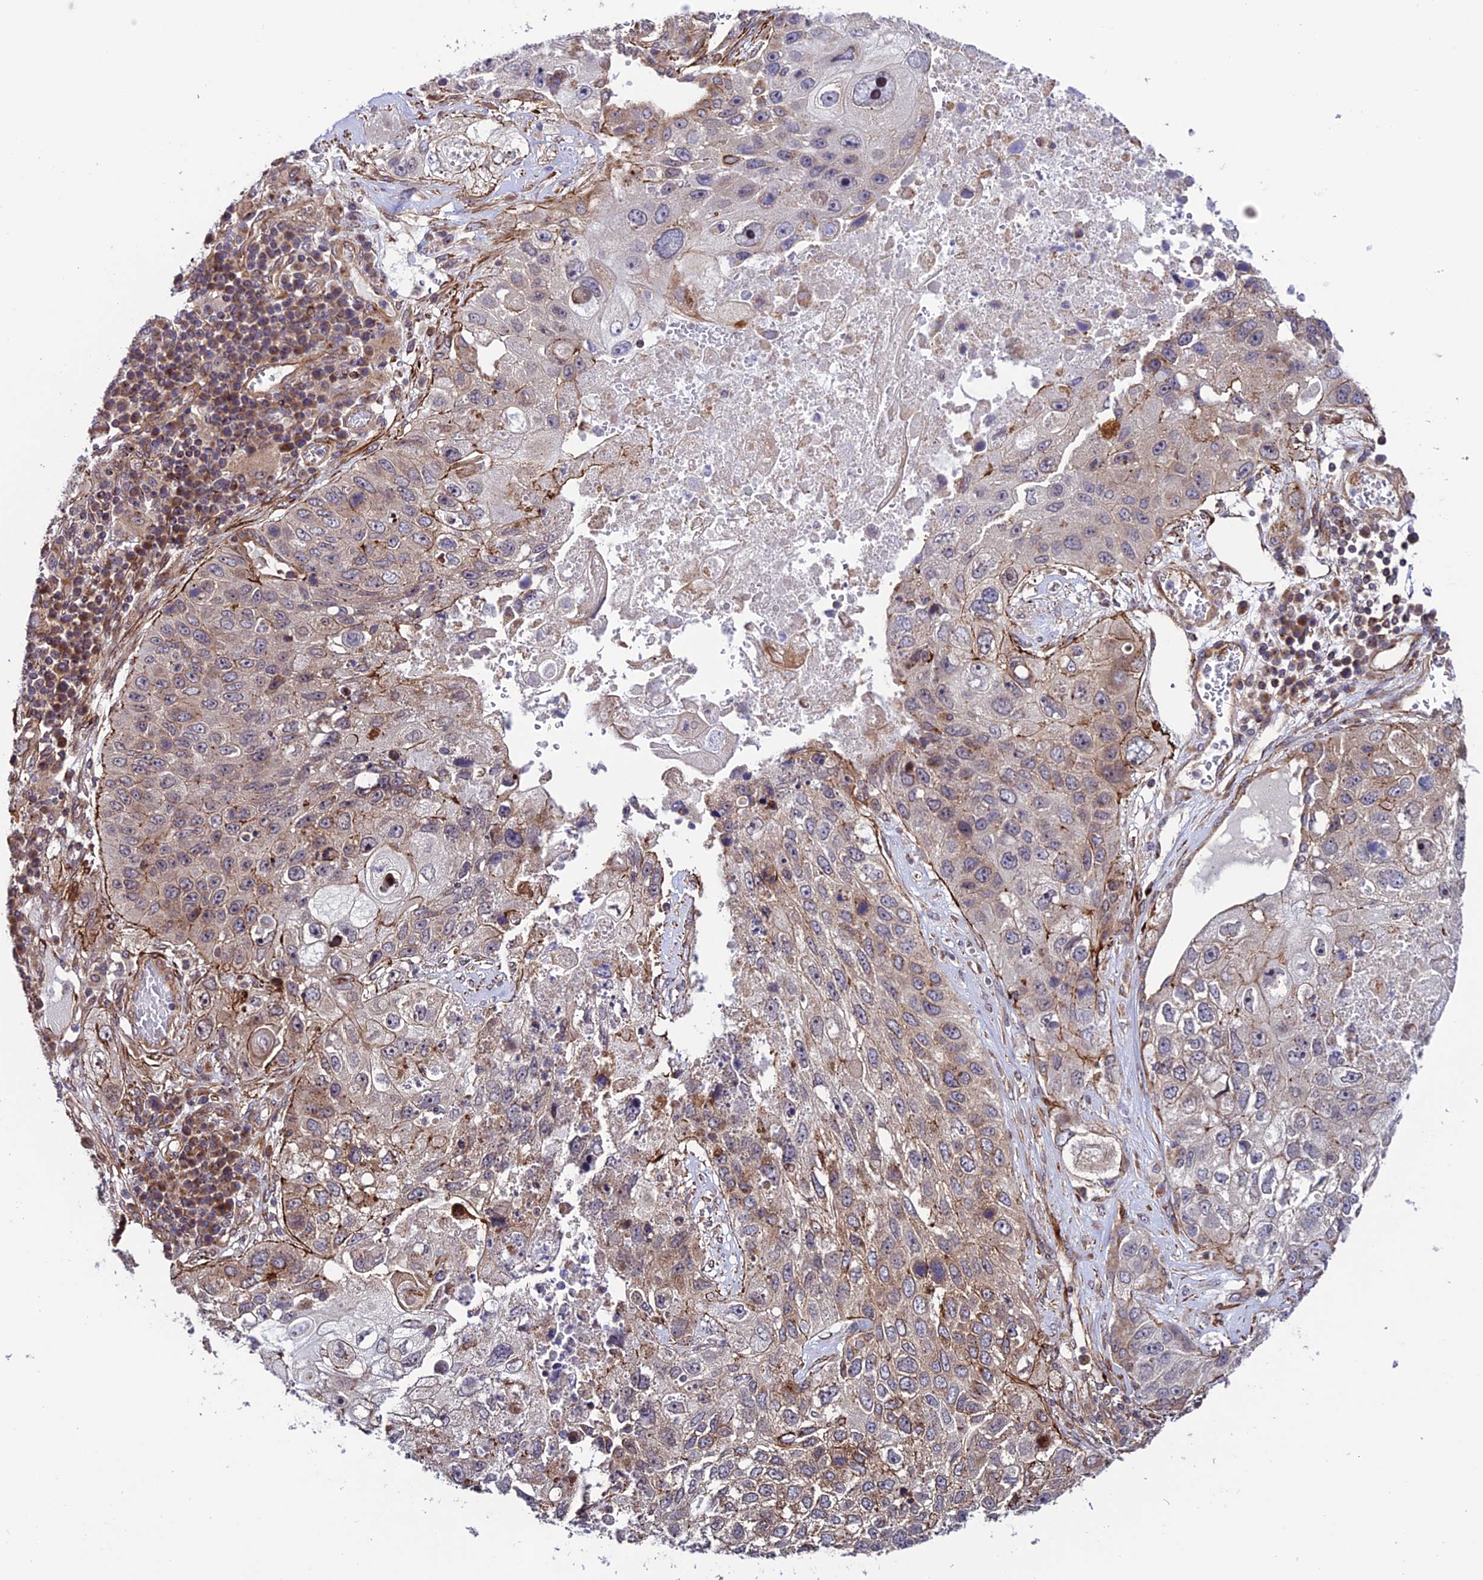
{"staining": {"intensity": "weak", "quantity": "<25%", "location": "cytoplasmic/membranous"}, "tissue": "lung cancer", "cell_type": "Tumor cells", "image_type": "cancer", "snomed": [{"axis": "morphology", "description": "Squamous cell carcinoma, NOS"}, {"axis": "topography", "description": "Lung"}], "caption": "Lung cancer (squamous cell carcinoma) stained for a protein using IHC displays no expression tumor cells.", "gene": "TNIP3", "patient": {"sex": "male", "age": 61}}